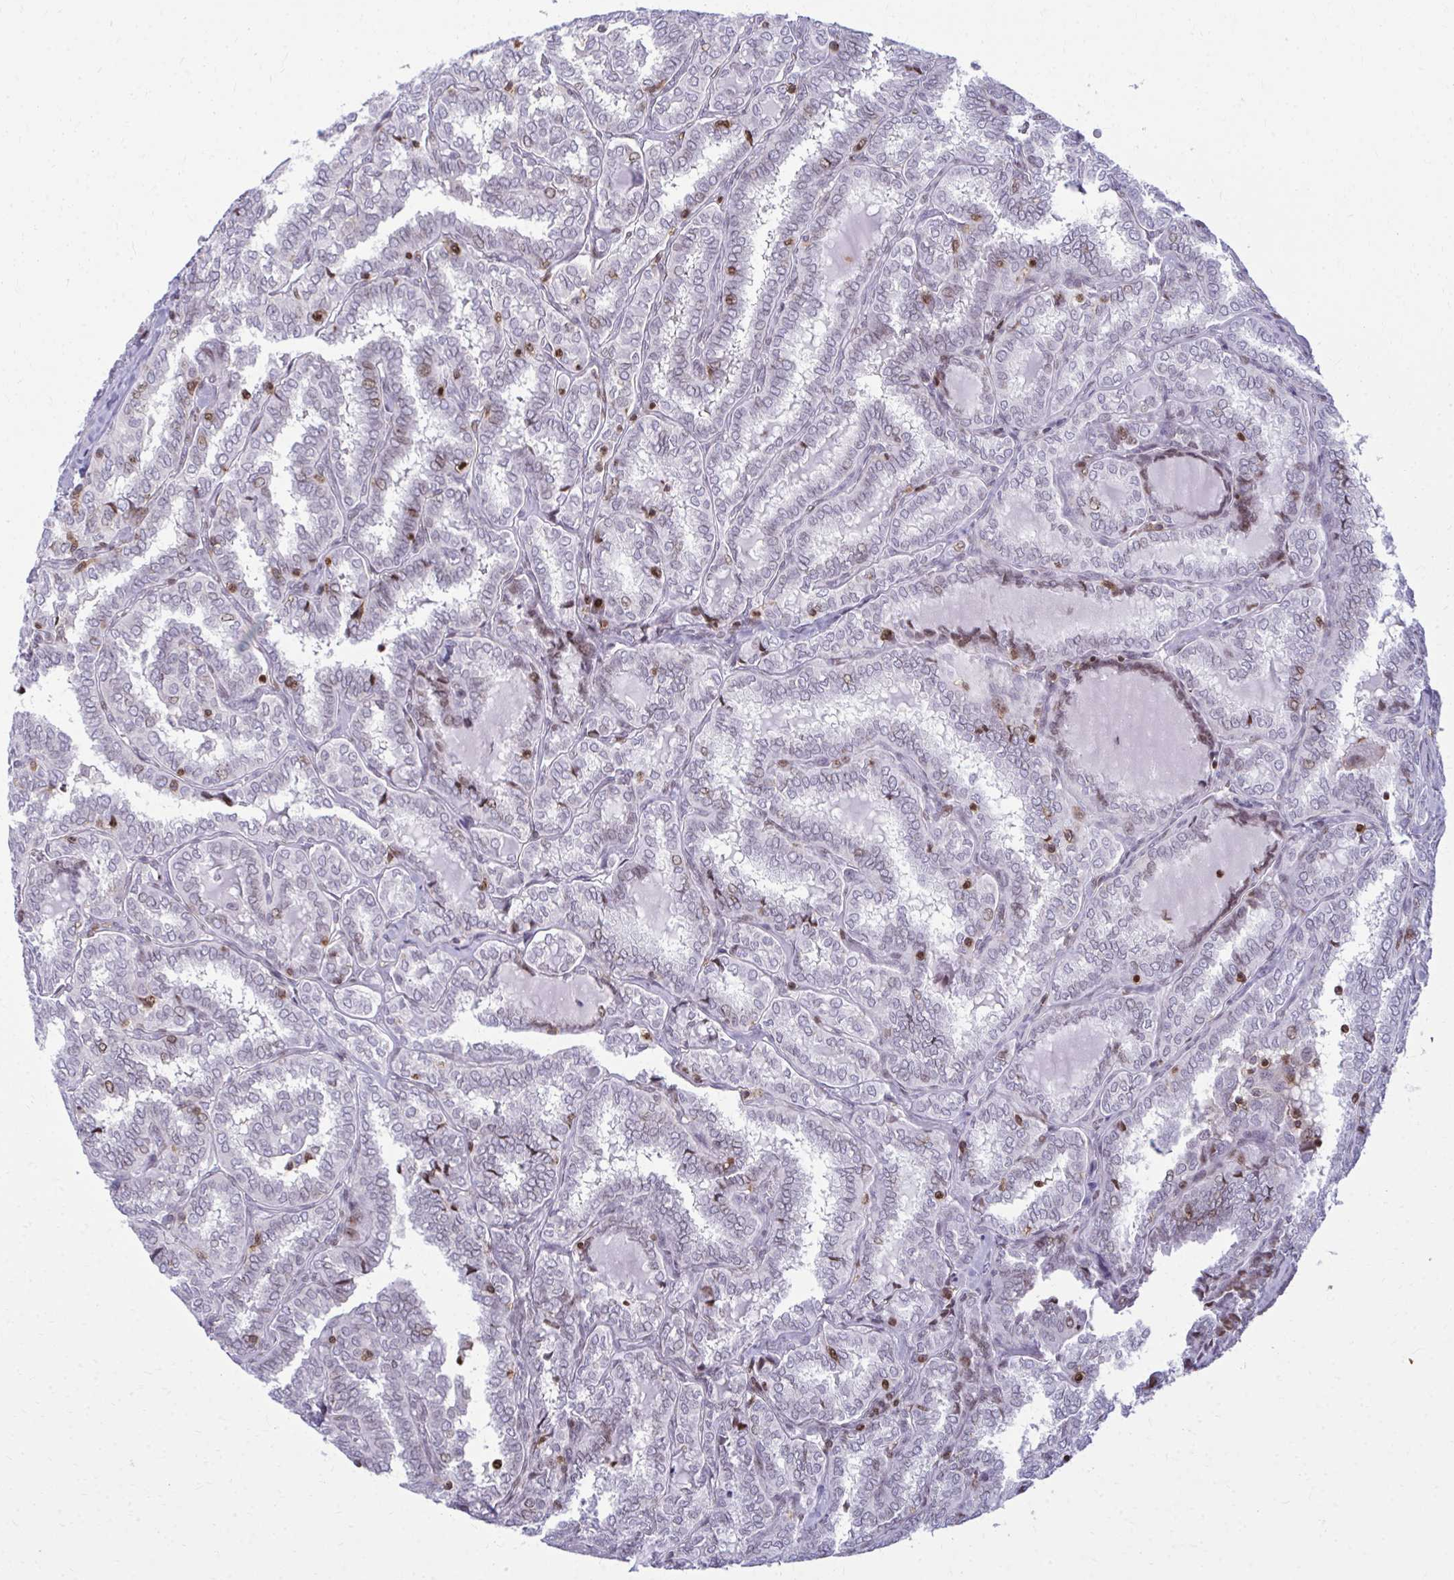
{"staining": {"intensity": "moderate", "quantity": "<25%", "location": "nuclear"}, "tissue": "thyroid cancer", "cell_type": "Tumor cells", "image_type": "cancer", "snomed": [{"axis": "morphology", "description": "Papillary adenocarcinoma, NOS"}, {"axis": "topography", "description": "Thyroid gland"}], "caption": "Immunohistochemistry (DAB) staining of thyroid cancer (papillary adenocarcinoma) demonstrates moderate nuclear protein expression in approximately <25% of tumor cells.", "gene": "AP5M1", "patient": {"sex": "female", "age": 30}}